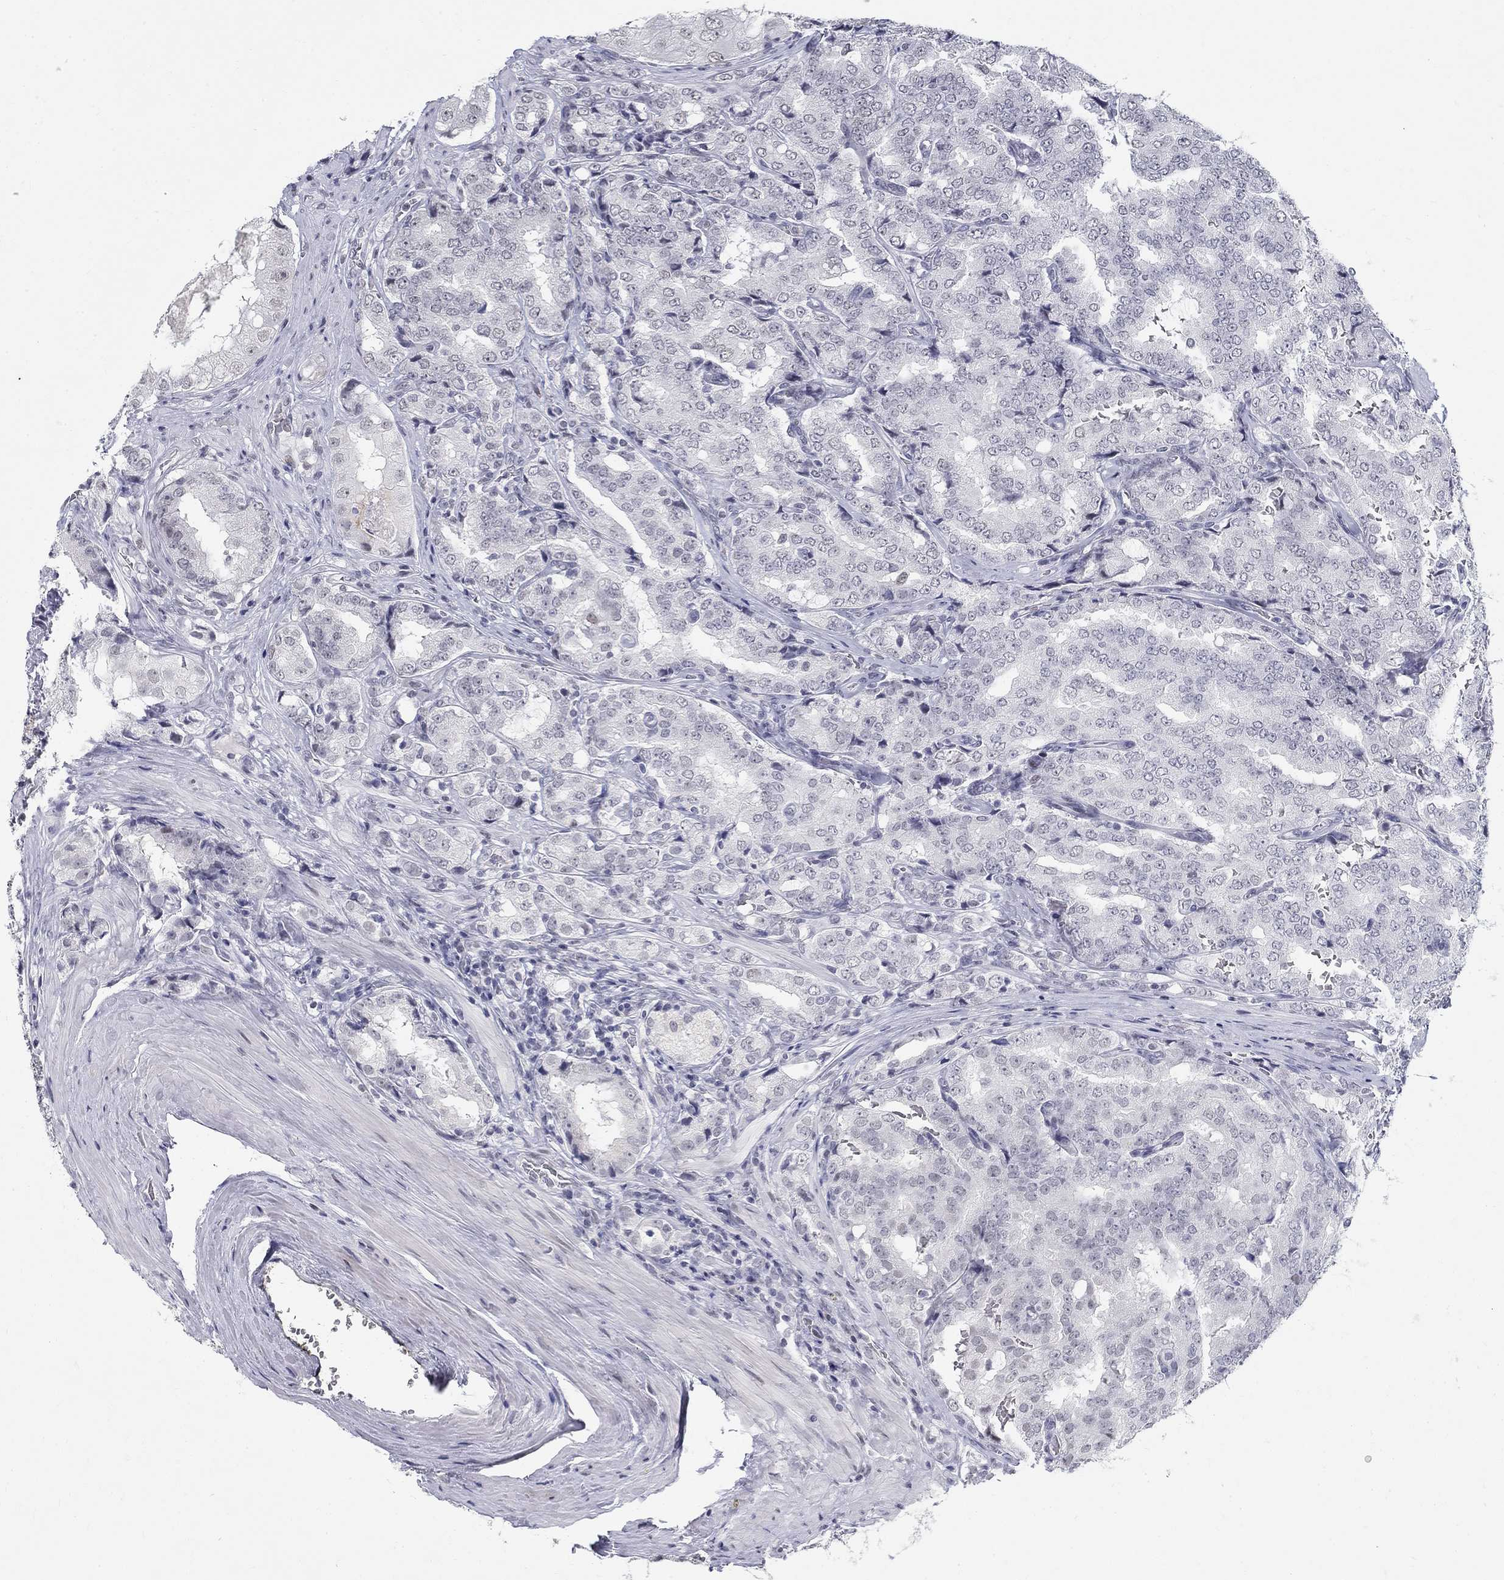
{"staining": {"intensity": "negative", "quantity": "none", "location": "none"}, "tissue": "prostate cancer", "cell_type": "Tumor cells", "image_type": "cancer", "snomed": [{"axis": "morphology", "description": "Adenocarcinoma, NOS"}, {"axis": "topography", "description": "Prostate"}], "caption": "Immunohistochemistry (IHC) image of prostate cancer (adenocarcinoma) stained for a protein (brown), which demonstrates no staining in tumor cells.", "gene": "BHLHE22", "patient": {"sex": "male", "age": 65}}